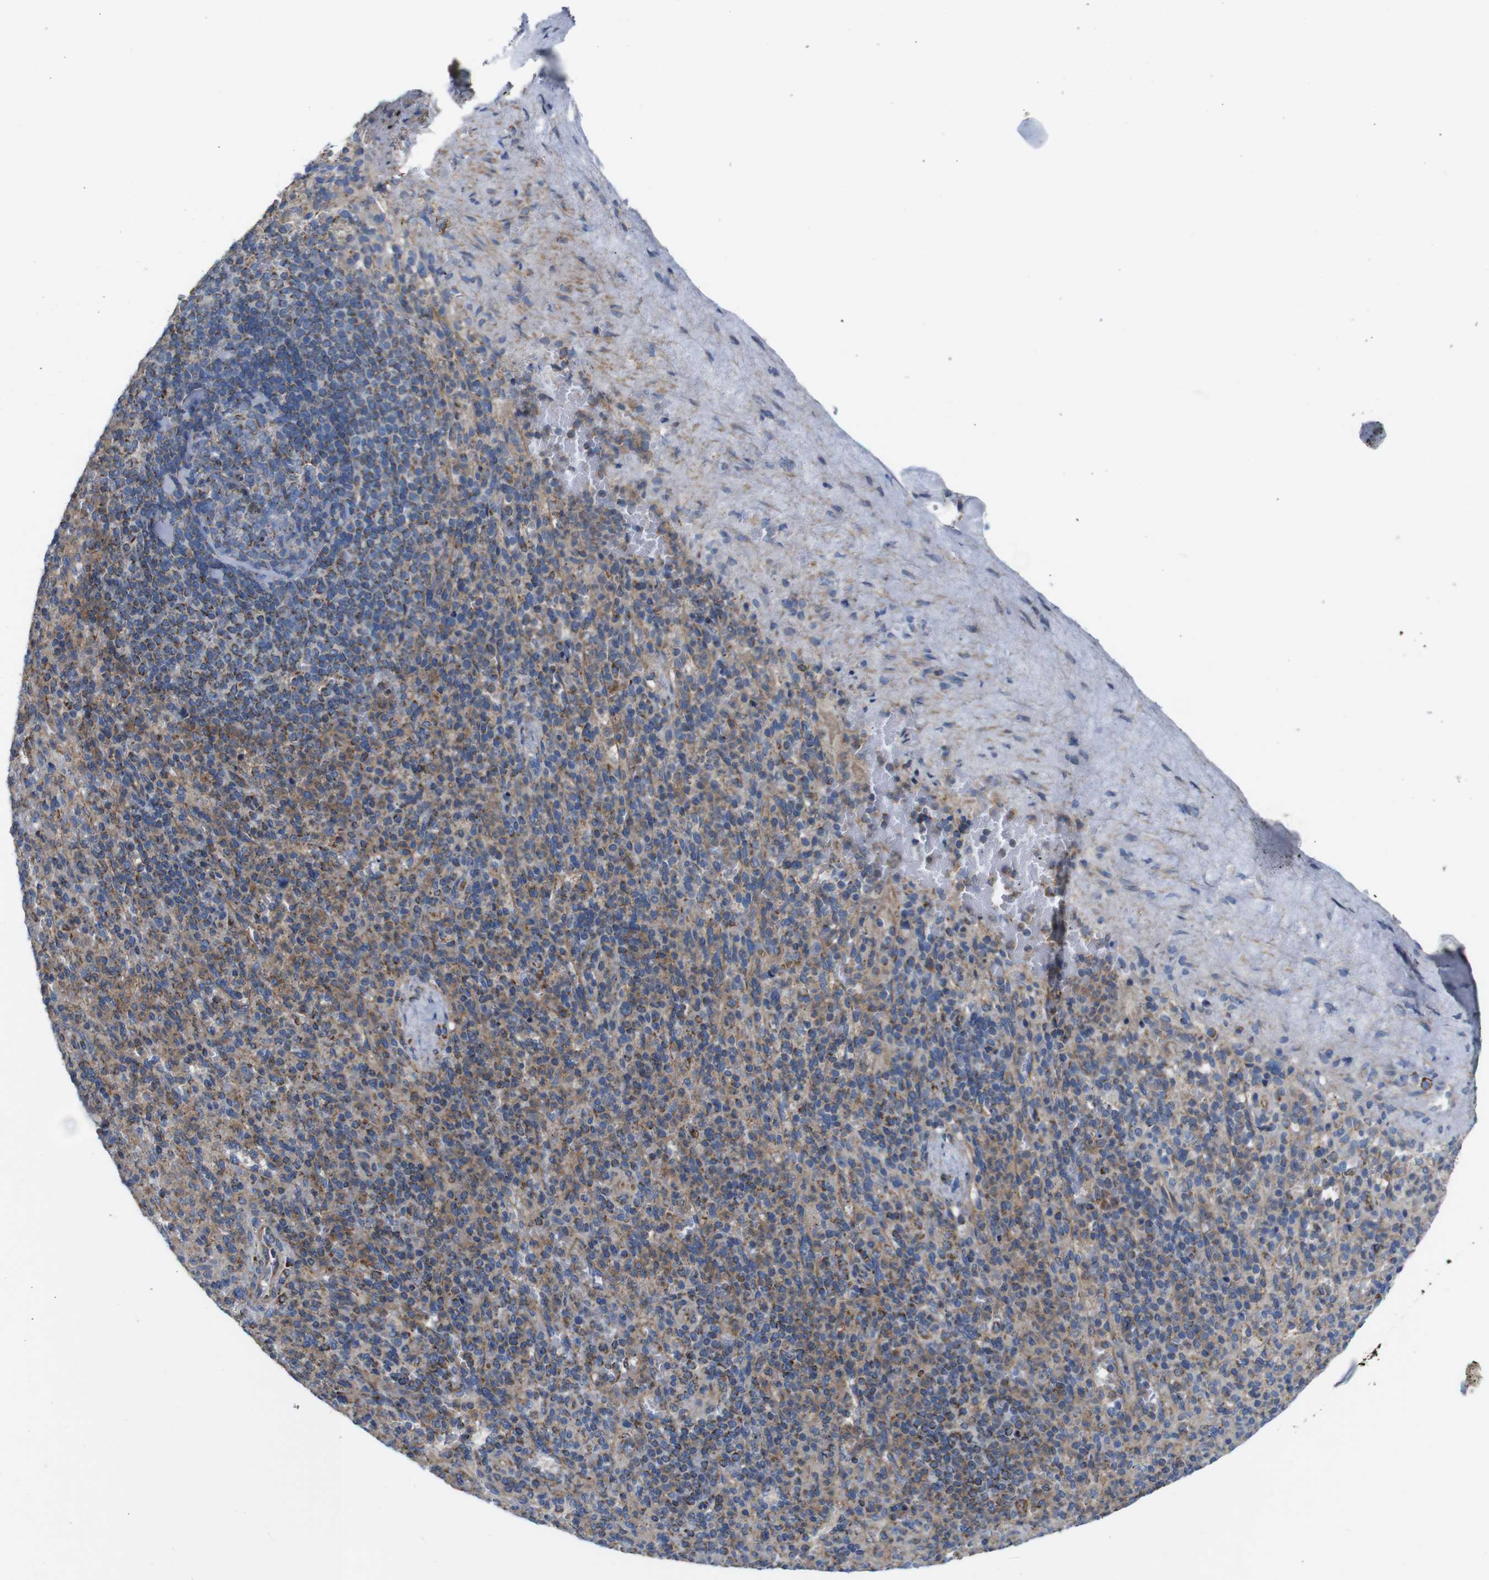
{"staining": {"intensity": "moderate", "quantity": ">75%", "location": "cytoplasmic/membranous"}, "tissue": "spleen", "cell_type": "Cells in red pulp", "image_type": "normal", "snomed": [{"axis": "morphology", "description": "Normal tissue, NOS"}, {"axis": "topography", "description": "Spleen"}], "caption": "Immunohistochemical staining of normal spleen displays medium levels of moderate cytoplasmic/membranous positivity in approximately >75% of cells in red pulp.", "gene": "PDCD1LG2", "patient": {"sex": "female", "age": 74}}